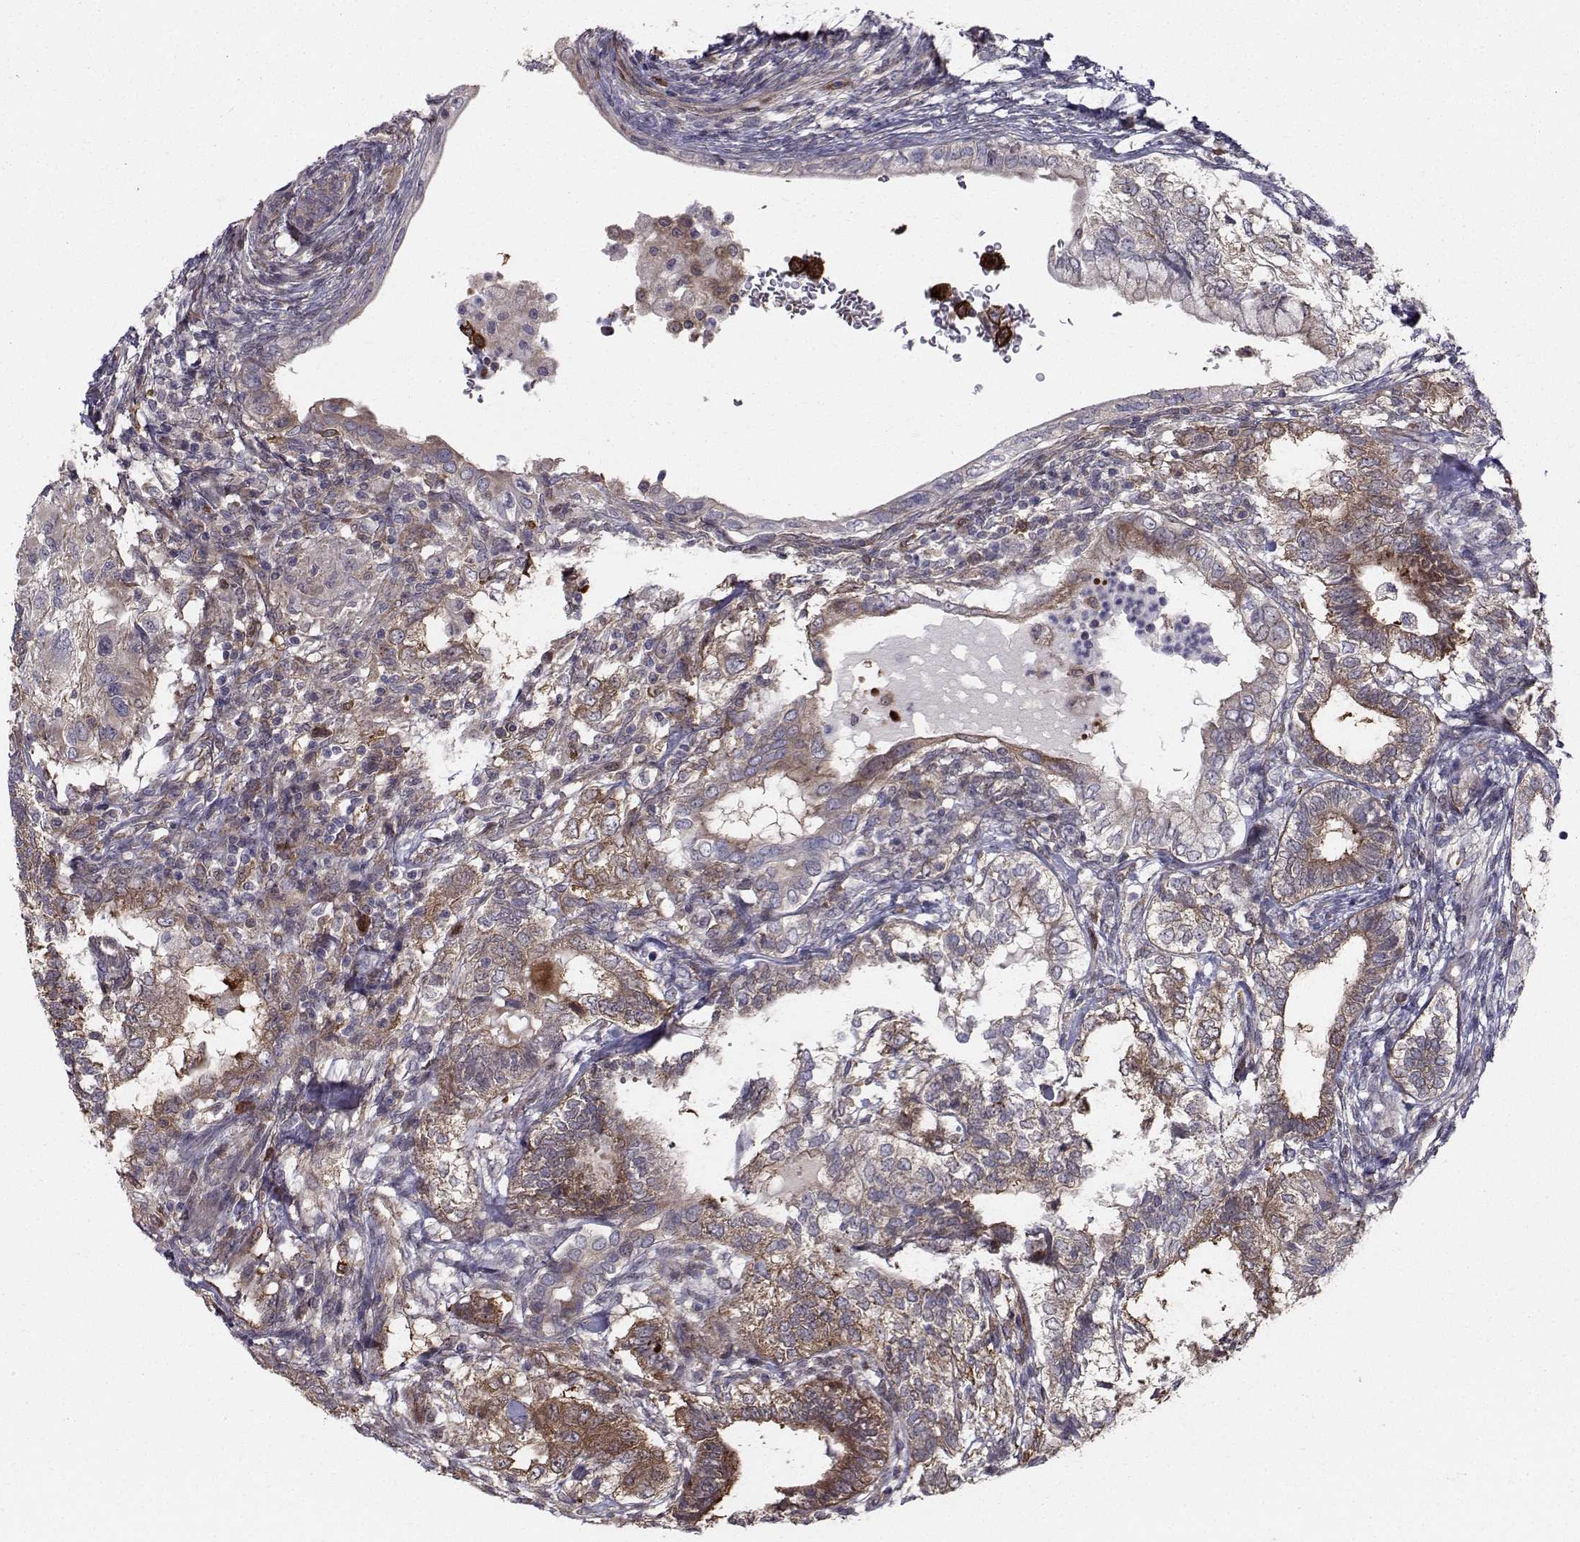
{"staining": {"intensity": "weak", "quantity": "25%-75%", "location": "cytoplasmic/membranous"}, "tissue": "testis cancer", "cell_type": "Tumor cells", "image_type": "cancer", "snomed": [{"axis": "morphology", "description": "Seminoma, NOS"}, {"axis": "morphology", "description": "Carcinoma, Embryonal, NOS"}, {"axis": "topography", "description": "Testis"}], "caption": "Testis cancer stained with a brown dye displays weak cytoplasmic/membranous positive expression in about 25%-75% of tumor cells.", "gene": "HSP90AB1", "patient": {"sex": "male", "age": 41}}